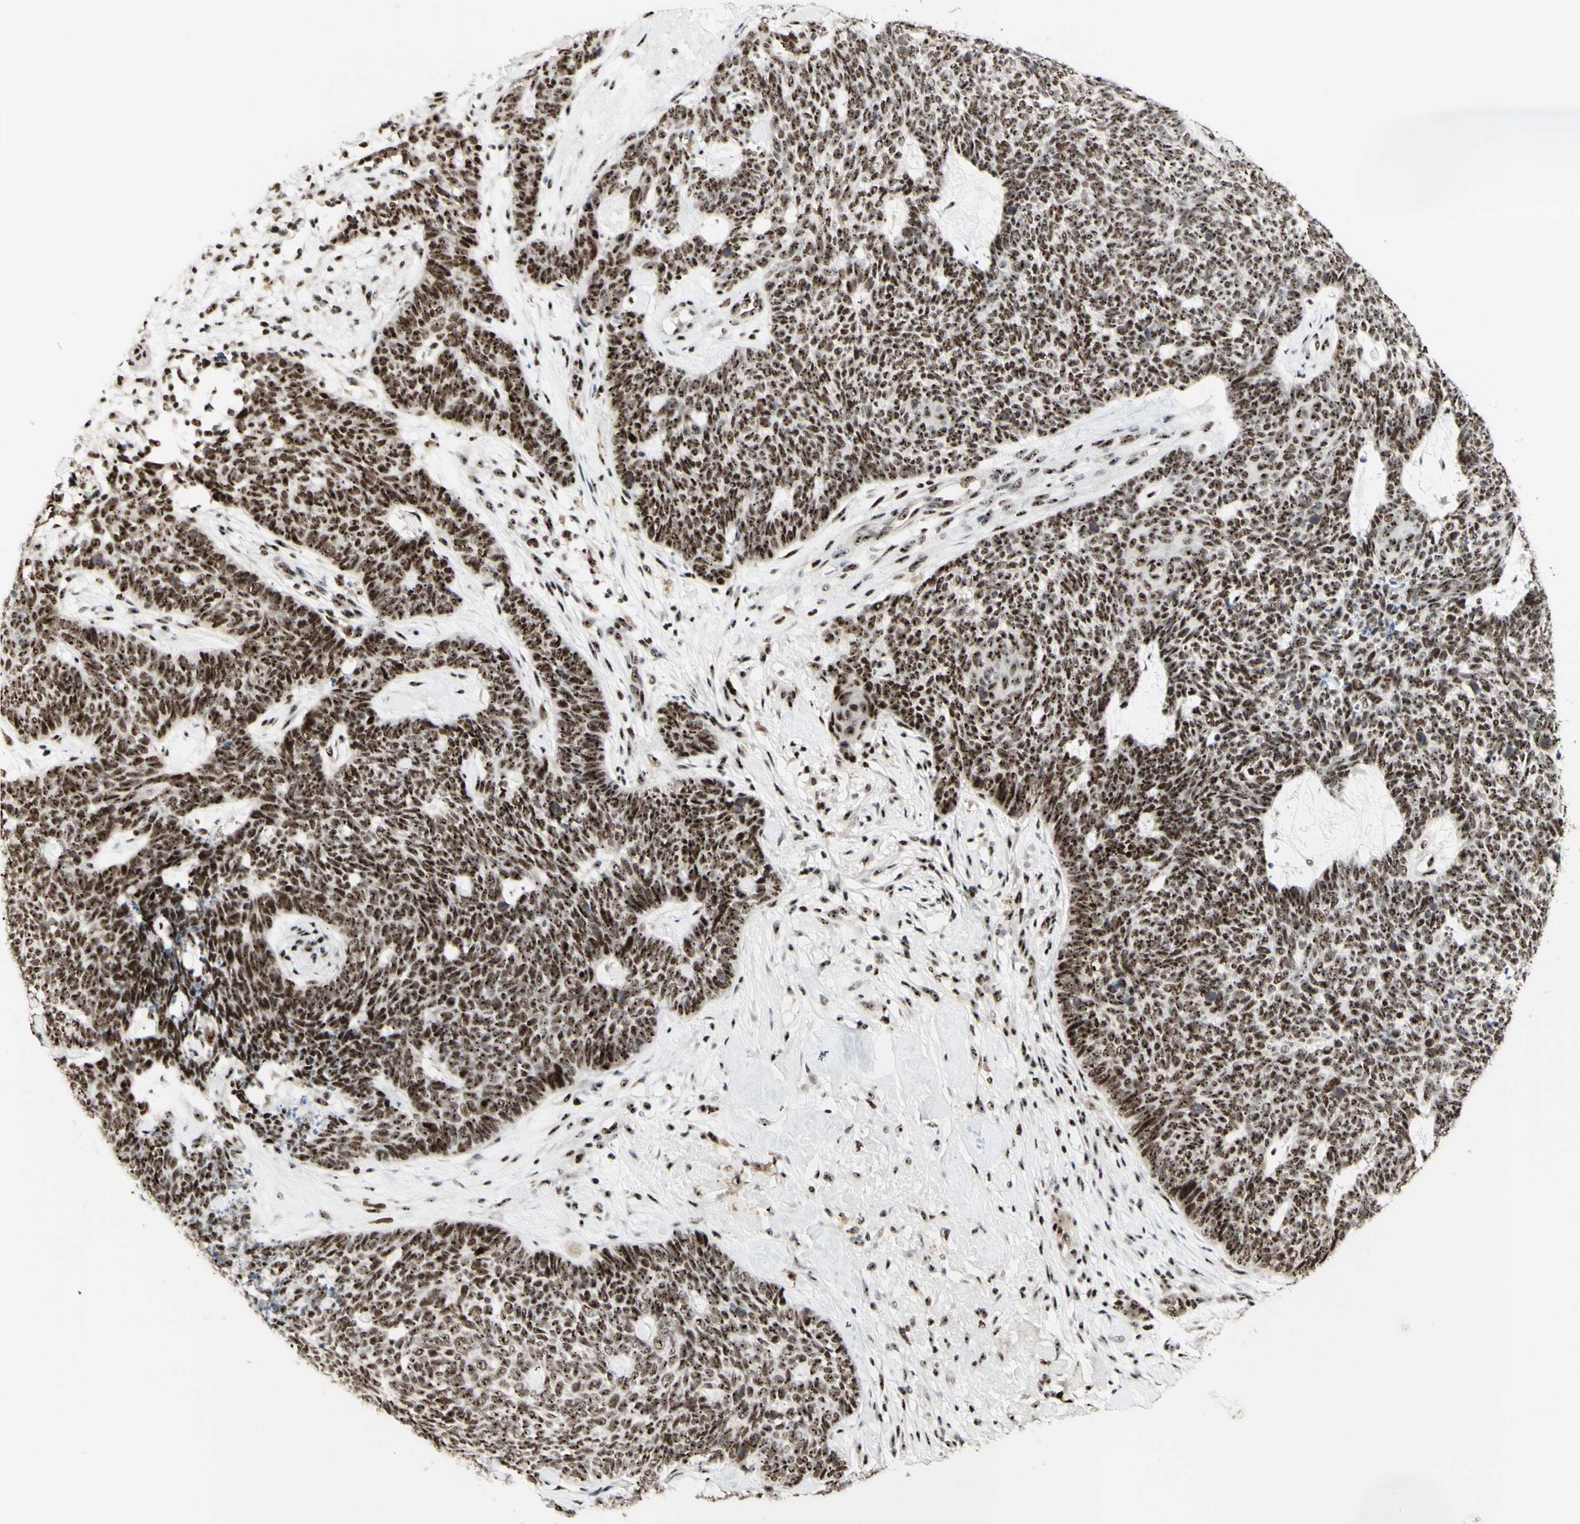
{"staining": {"intensity": "strong", "quantity": ">75%", "location": "nuclear"}, "tissue": "skin cancer", "cell_type": "Tumor cells", "image_type": "cancer", "snomed": [{"axis": "morphology", "description": "Basal cell carcinoma"}, {"axis": "topography", "description": "Skin"}], "caption": "Strong nuclear positivity is present in about >75% of tumor cells in skin cancer (basal cell carcinoma). Immunohistochemistry (ihc) stains the protein of interest in brown and the nuclei are stained blue.", "gene": "DHX9", "patient": {"sex": "female", "age": 84}}